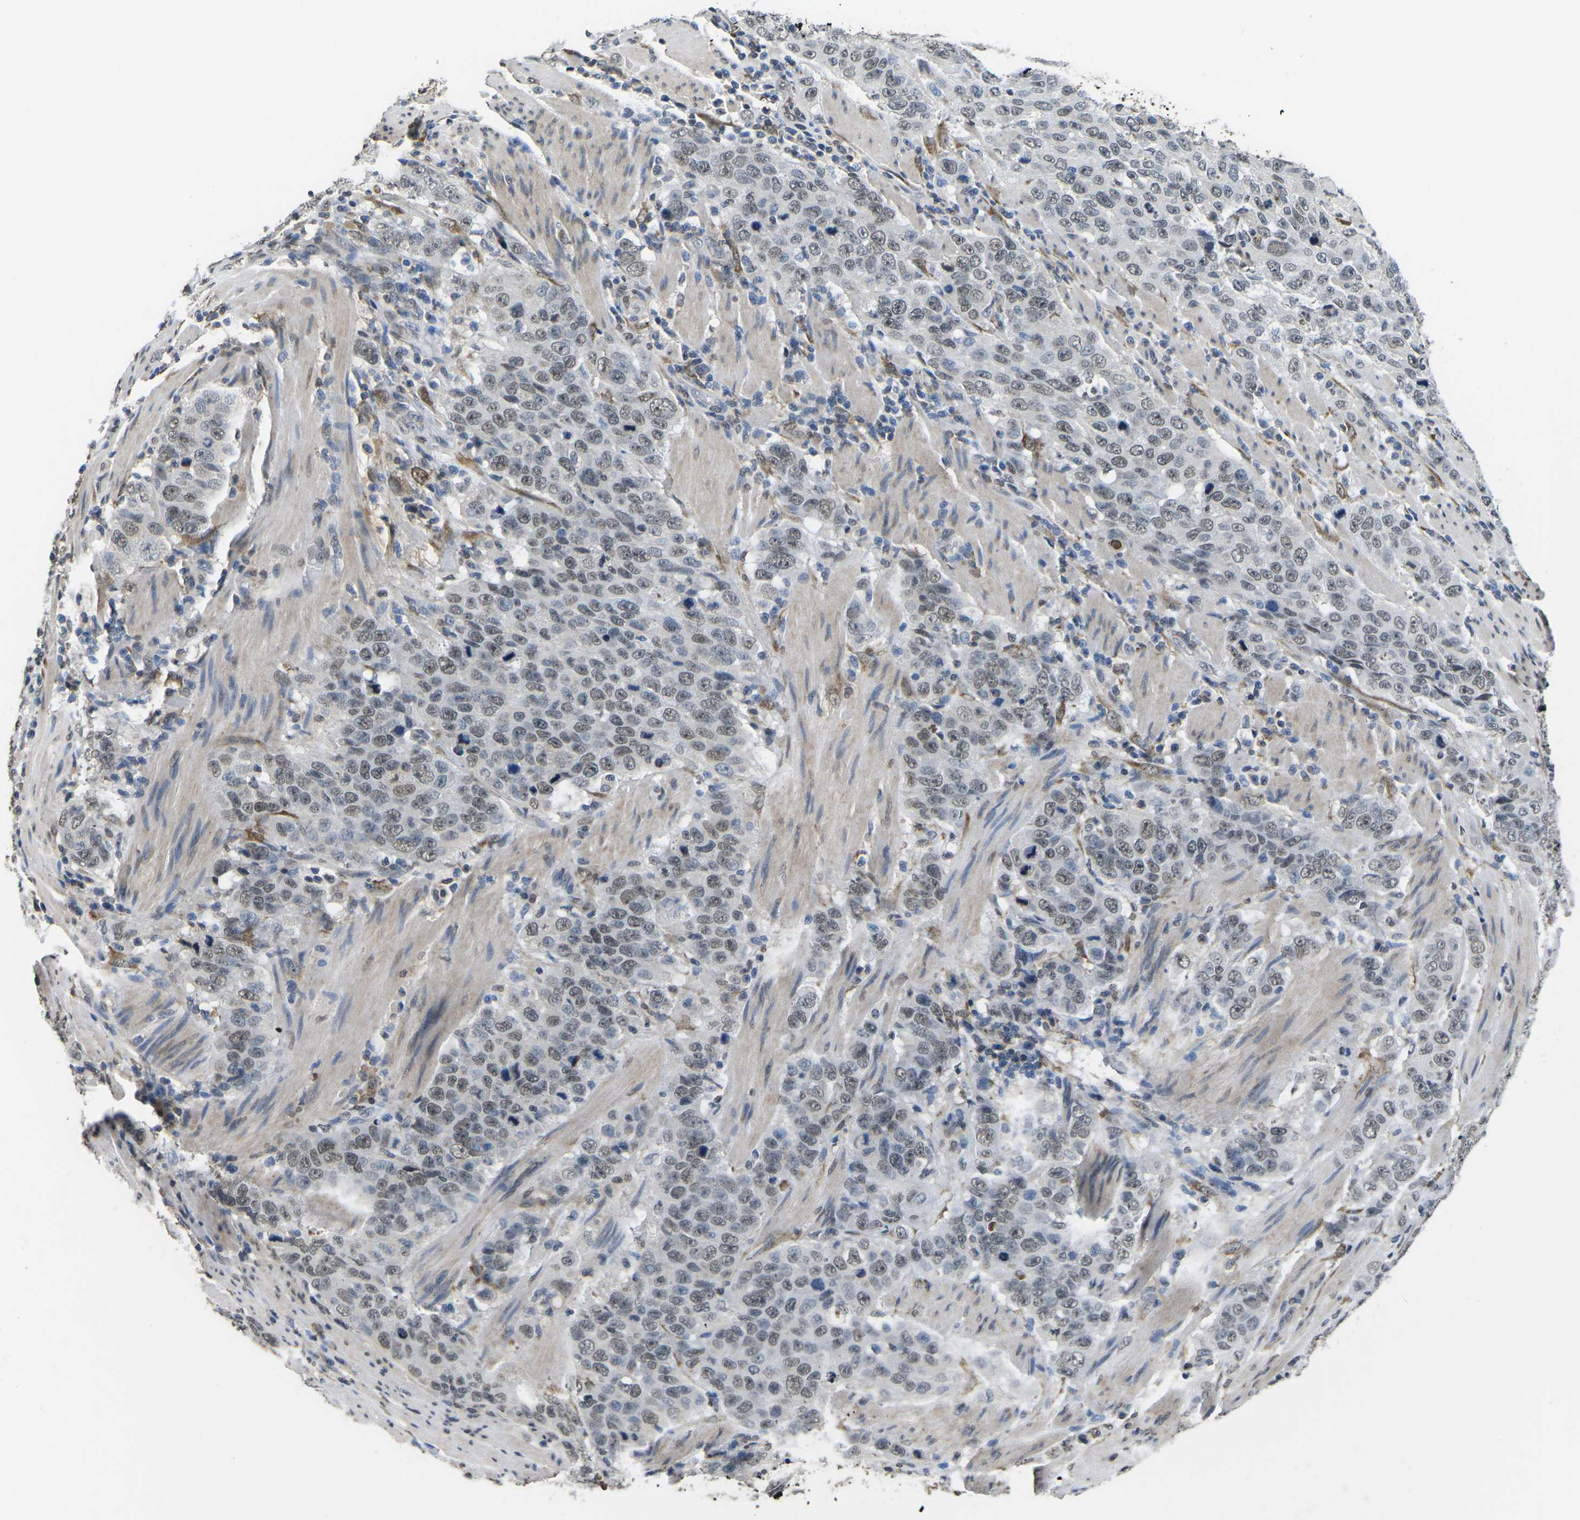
{"staining": {"intensity": "weak", "quantity": "25%-75%", "location": "nuclear"}, "tissue": "stomach cancer", "cell_type": "Tumor cells", "image_type": "cancer", "snomed": [{"axis": "morphology", "description": "Adenocarcinoma, NOS"}, {"axis": "topography", "description": "Stomach"}], "caption": "IHC of stomach cancer (adenocarcinoma) exhibits low levels of weak nuclear positivity in about 25%-75% of tumor cells. The staining was performed using DAB to visualize the protein expression in brown, while the nuclei were stained in blue with hematoxylin (Magnification: 20x).", "gene": "SCNN1B", "patient": {"sex": "male", "age": 48}}